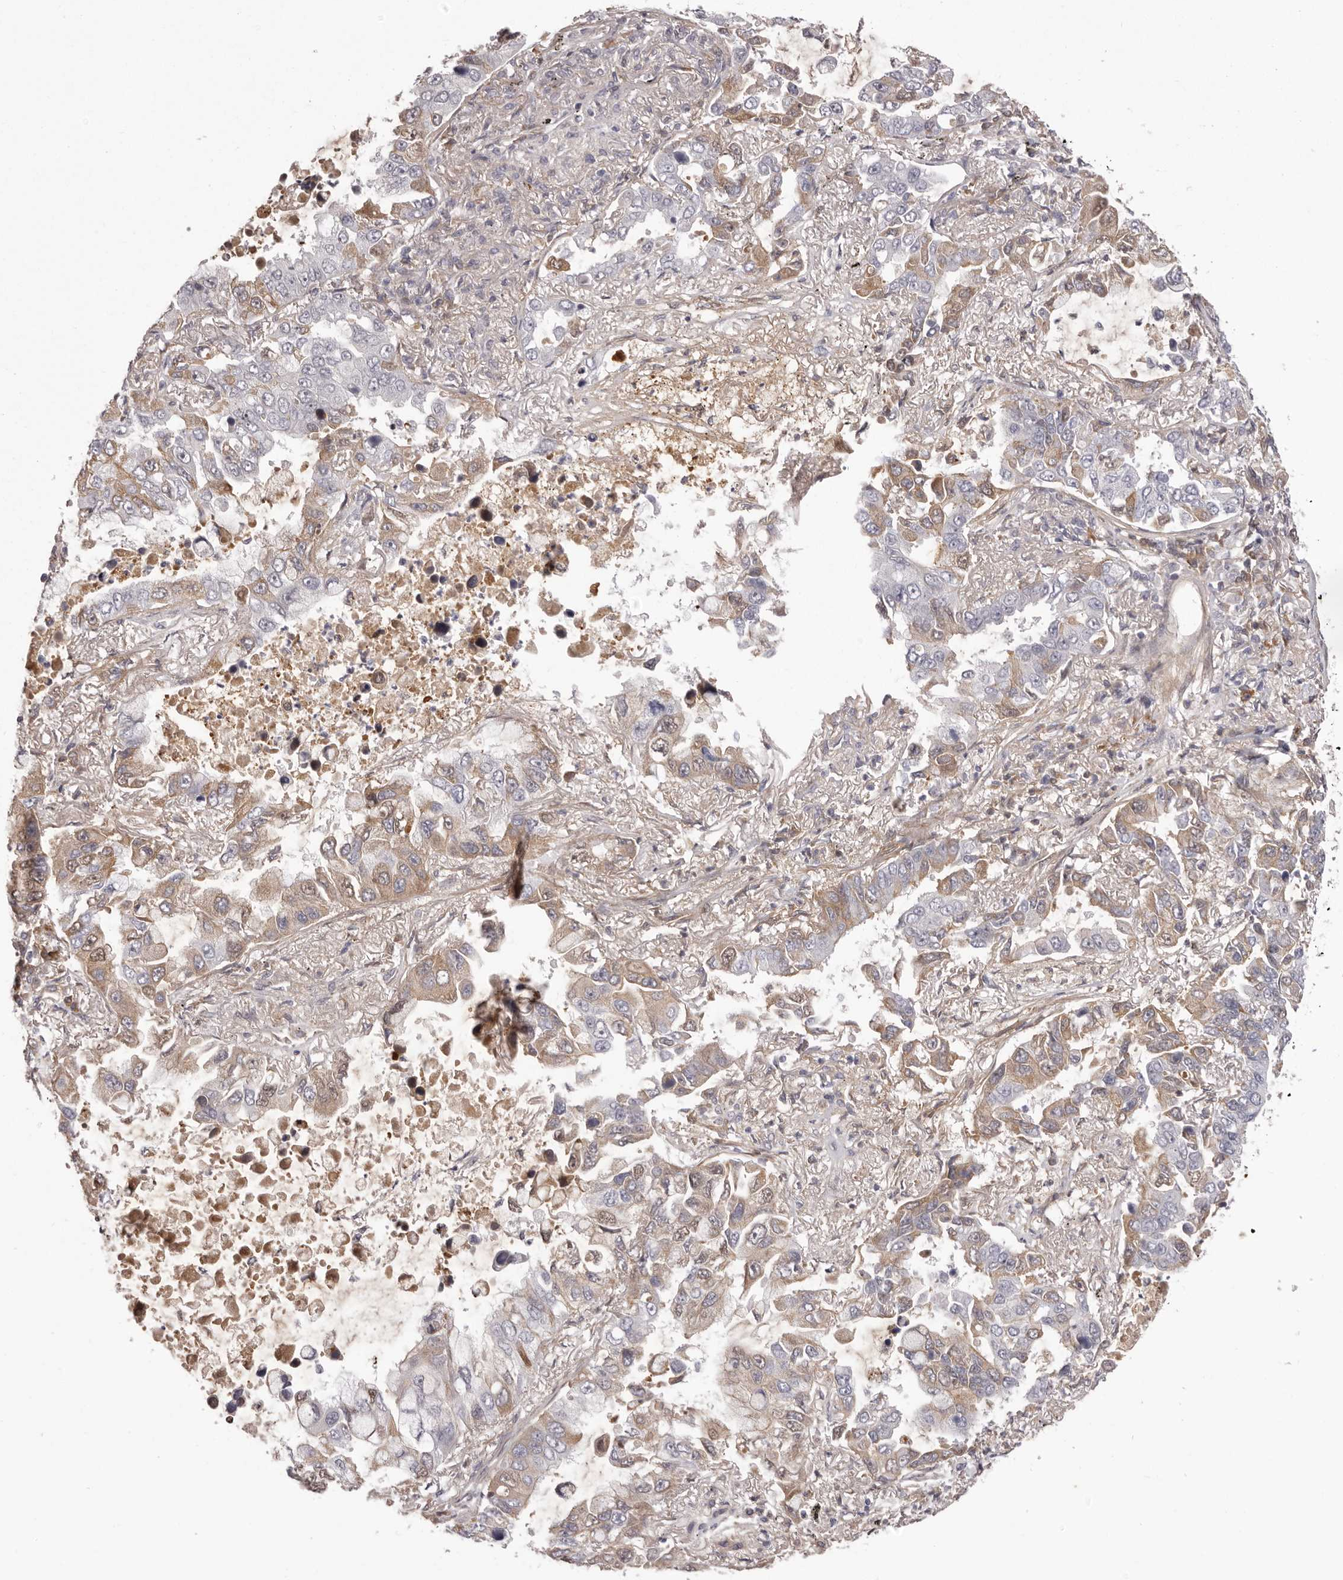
{"staining": {"intensity": "moderate", "quantity": "<25%", "location": "cytoplasmic/membranous"}, "tissue": "lung cancer", "cell_type": "Tumor cells", "image_type": "cancer", "snomed": [{"axis": "morphology", "description": "Adenocarcinoma, NOS"}, {"axis": "topography", "description": "Lung"}], "caption": "Immunohistochemical staining of human lung cancer exhibits moderate cytoplasmic/membranous protein positivity in about <25% of tumor cells.", "gene": "OTUD3", "patient": {"sex": "male", "age": 64}}